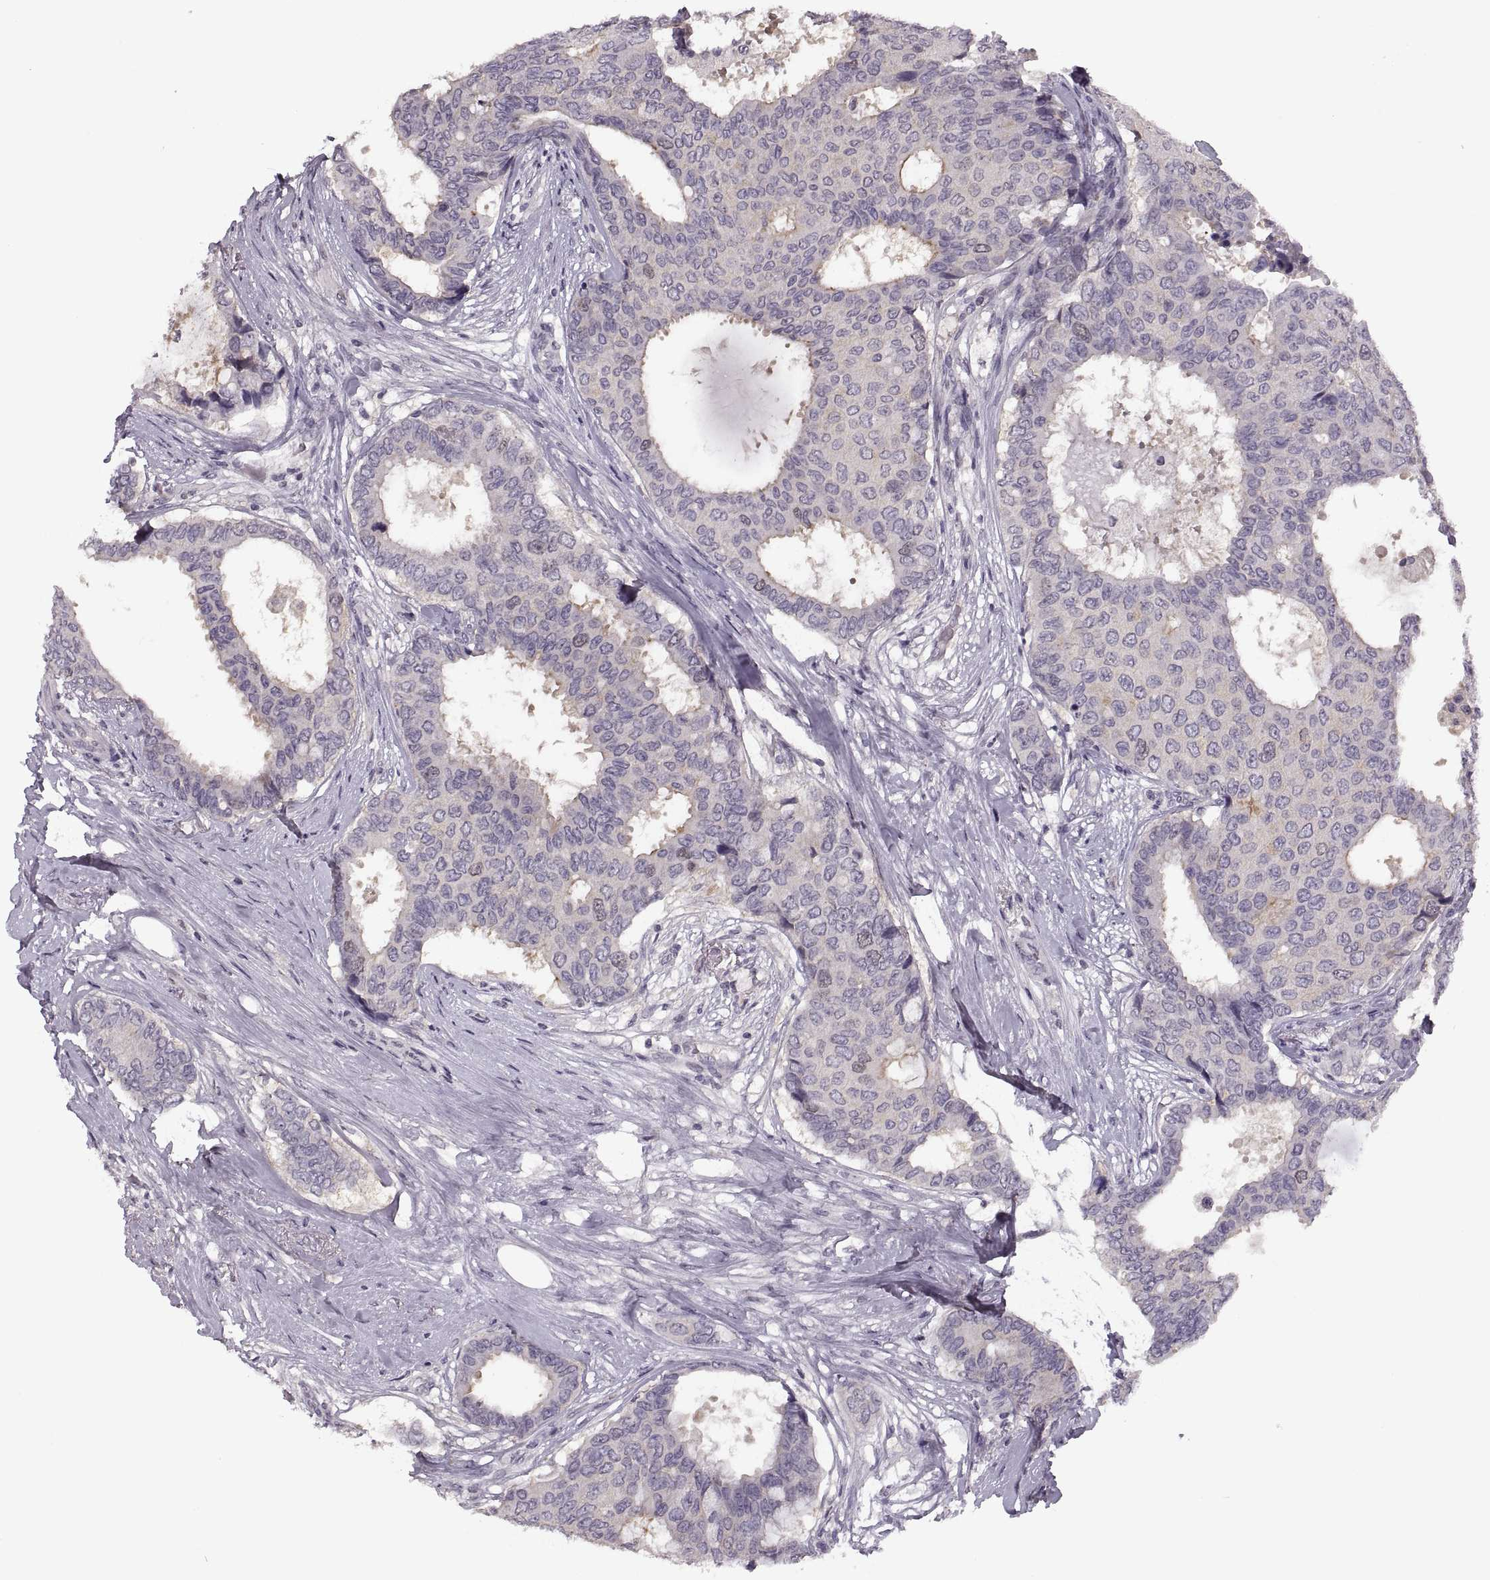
{"staining": {"intensity": "negative", "quantity": "none", "location": "none"}, "tissue": "breast cancer", "cell_type": "Tumor cells", "image_type": "cancer", "snomed": [{"axis": "morphology", "description": "Duct carcinoma"}, {"axis": "topography", "description": "Breast"}], "caption": "The immunohistochemistry micrograph has no significant staining in tumor cells of breast cancer (invasive ductal carcinoma) tissue.", "gene": "CACNA1F", "patient": {"sex": "female", "age": 75}}